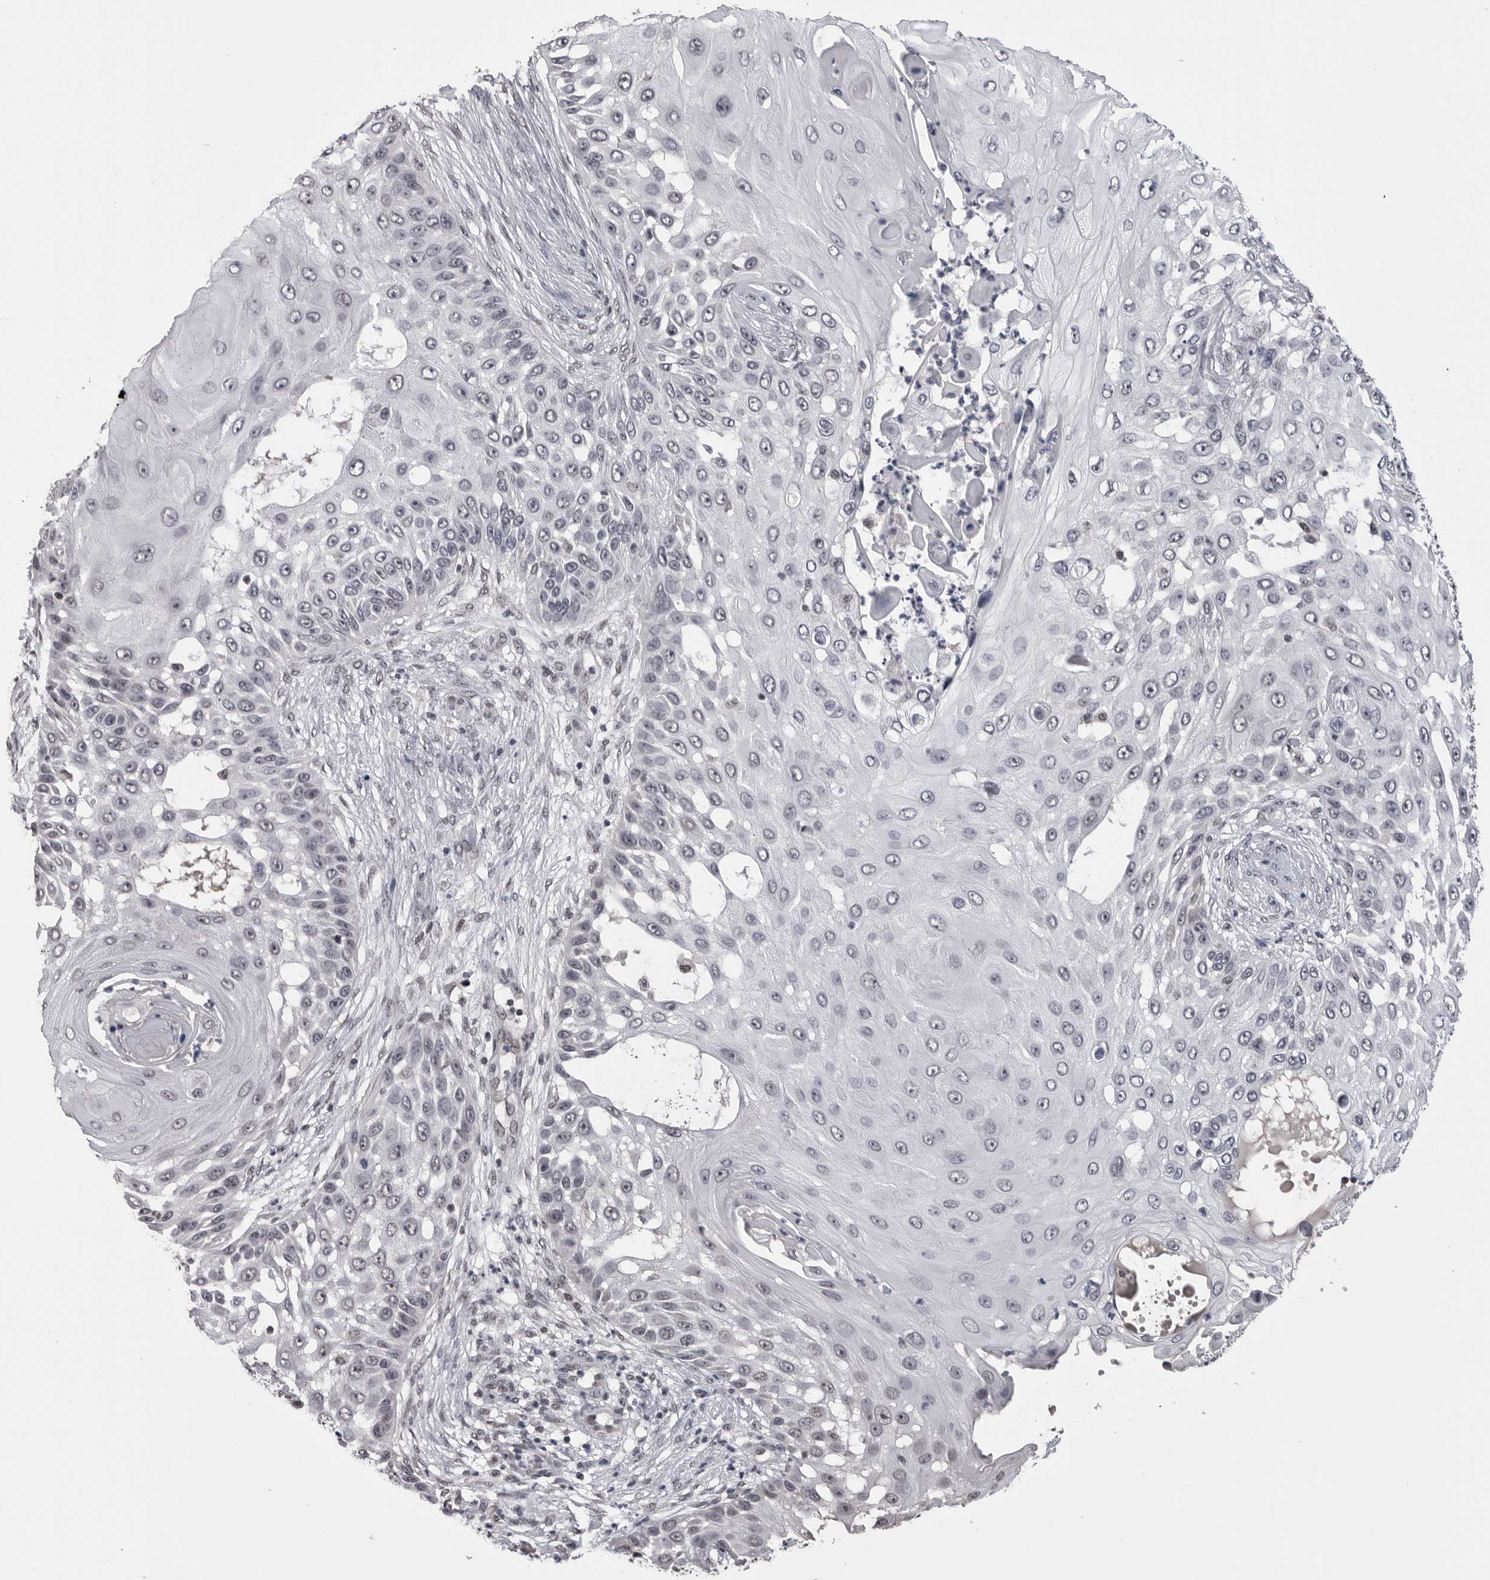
{"staining": {"intensity": "weak", "quantity": "<25%", "location": "nuclear"}, "tissue": "skin cancer", "cell_type": "Tumor cells", "image_type": "cancer", "snomed": [{"axis": "morphology", "description": "Squamous cell carcinoma, NOS"}, {"axis": "topography", "description": "Skin"}], "caption": "This is an IHC image of squamous cell carcinoma (skin). There is no staining in tumor cells.", "gene": "DLG2", "patient": {"sex": "female", "age": 44}}